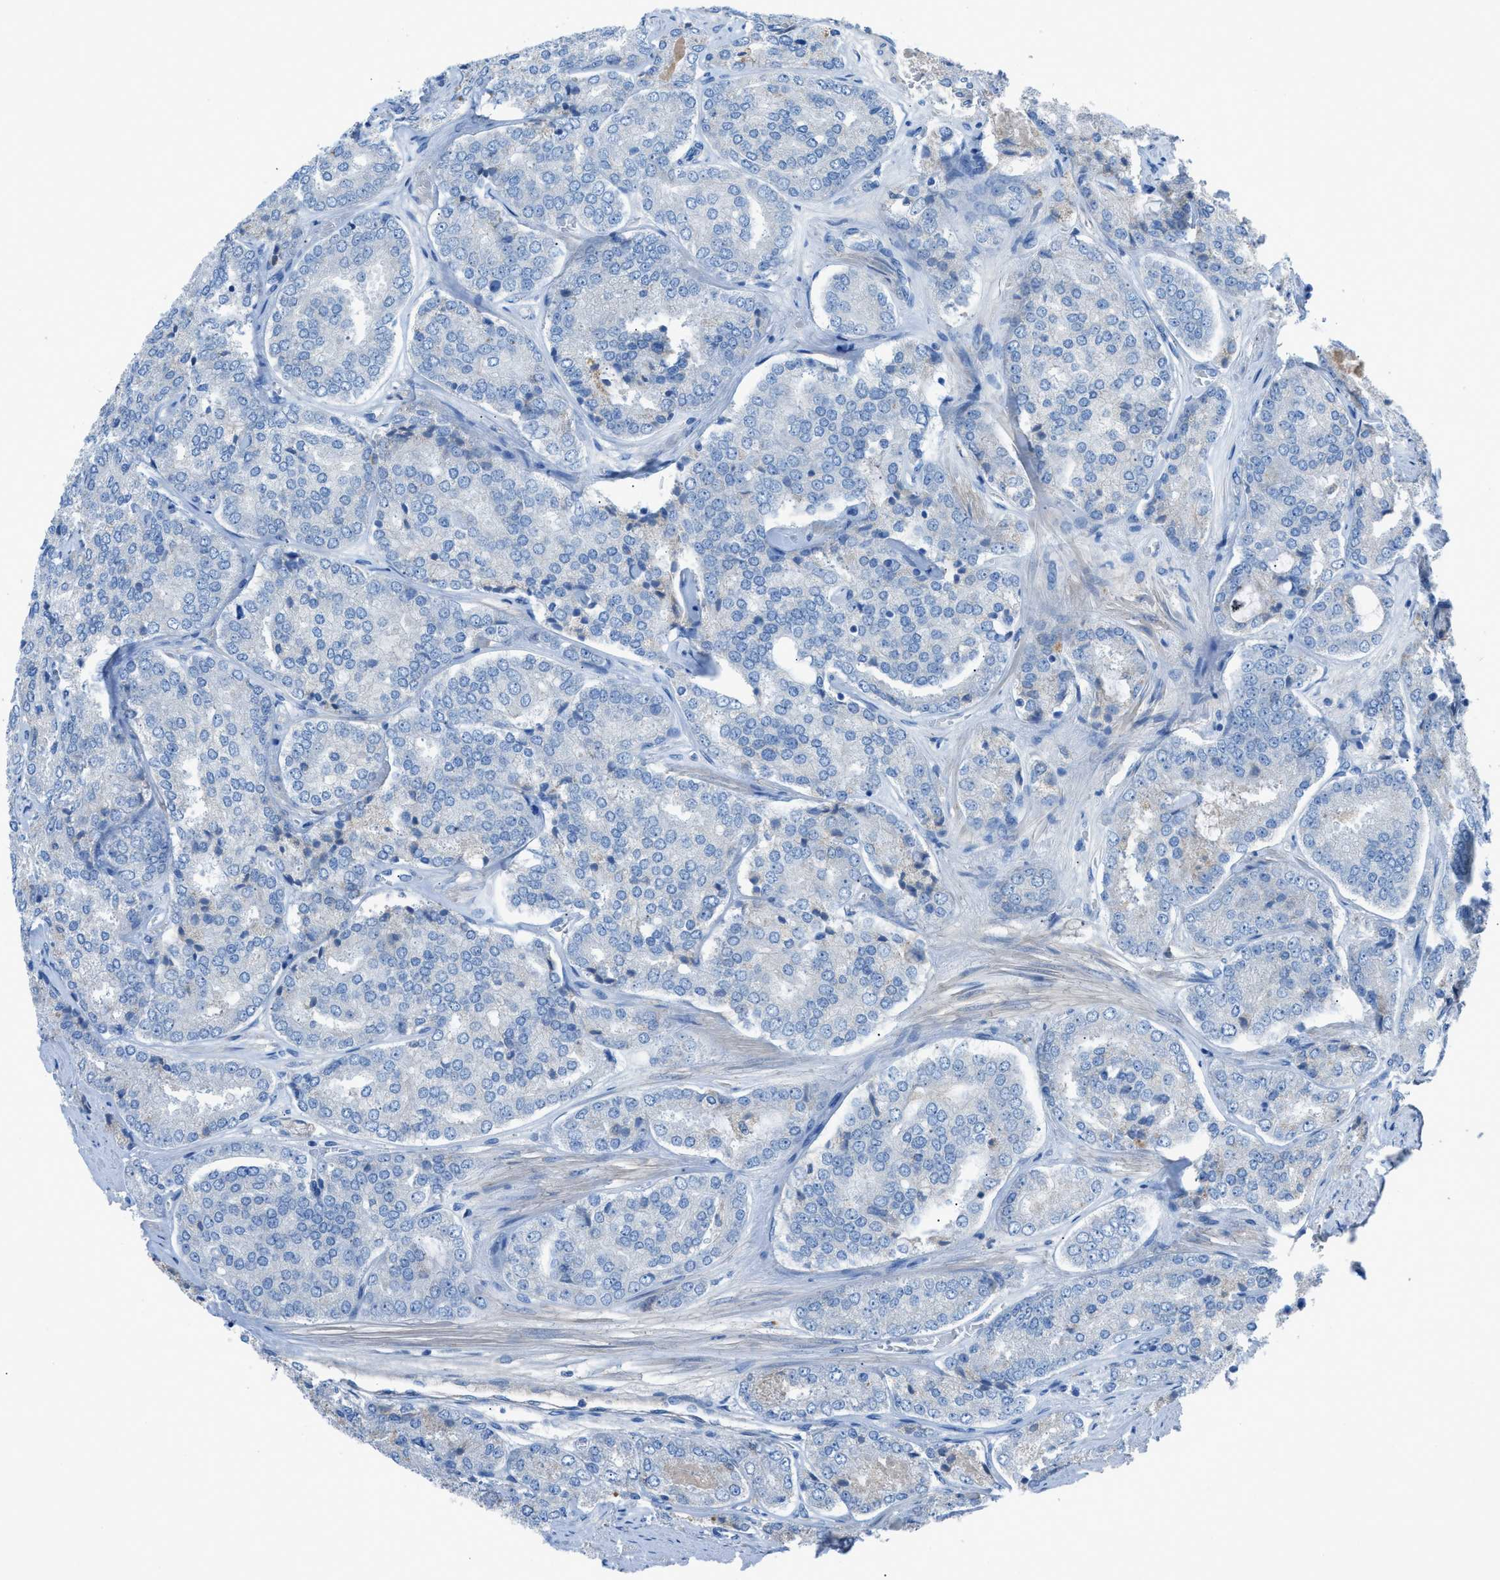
{"staining": {"intensity": "negative", "quantity": "none", "location": "none"}, "tissue": "prostate cancer", "cell_type": "Tumor cells", "image_type": "cancer", "snomed": [{"axis": "morphology", "description": "Adenocarcinoma, High grade"}, {"axis": "topography", "description": "Prostate"}], "caption": "This is an immunohistochemistry image of human prostate adenocarcinoma (high-grade). There is no staining in tumor cells.", "gene": "C5AR2", "patient": {"sex": "male", "age": 65}}